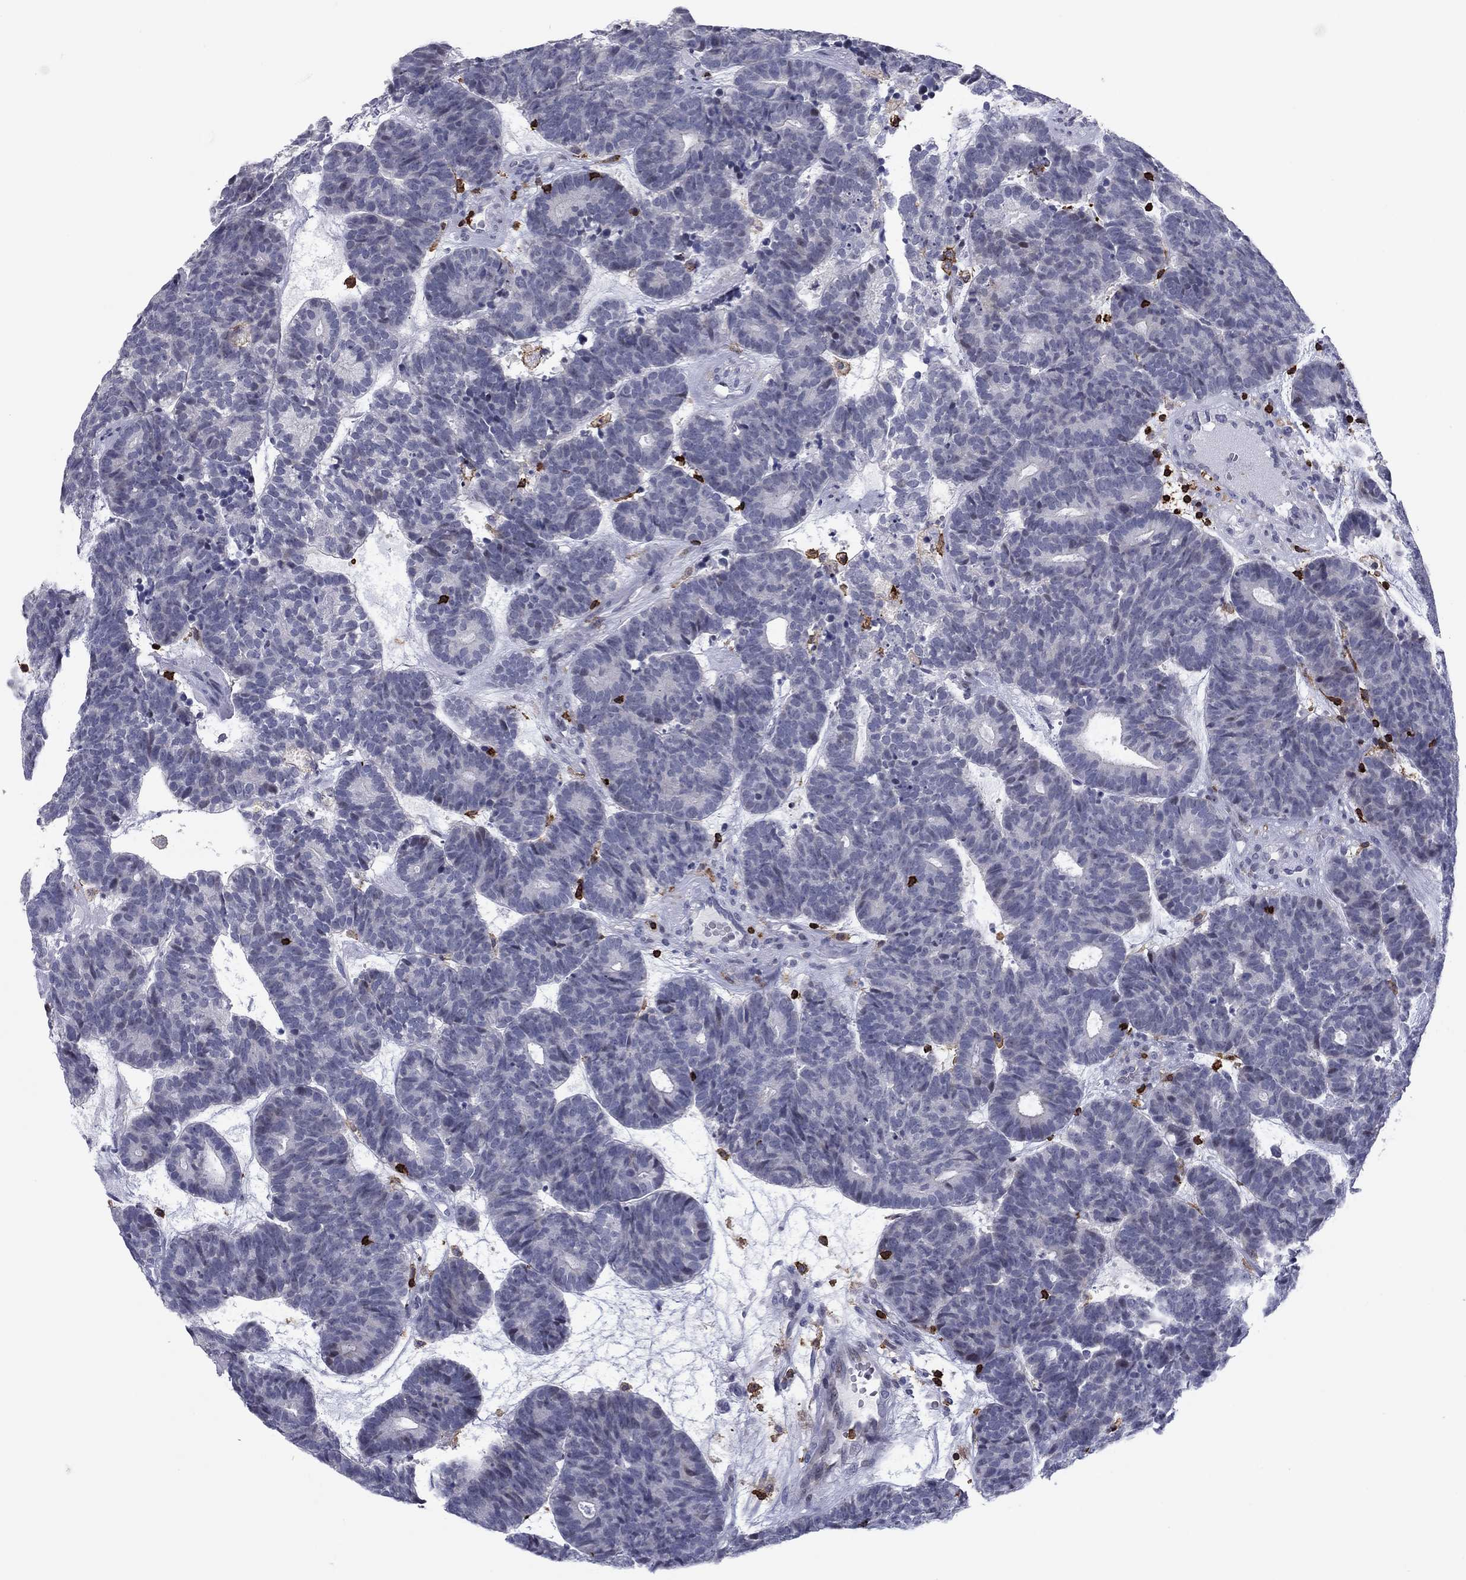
{"staining": {"intensity": "negative", "quantity": "none", "location": "none"}, "tissue": "head and neck cancer", "cell_type": "Tumor cells", "image_type": "cancer", "snomed": [{"axis": "morphology", "description": "Adenocarcinoma, NOS"}, {"axis": "topography", "description": "Head-Neck"}], "caption": "Tumor cells are negative for brown protein staining in head and neck cancer.", "gene": "ARHGAP27", "patient": {"sex": "female", "age": 81}}